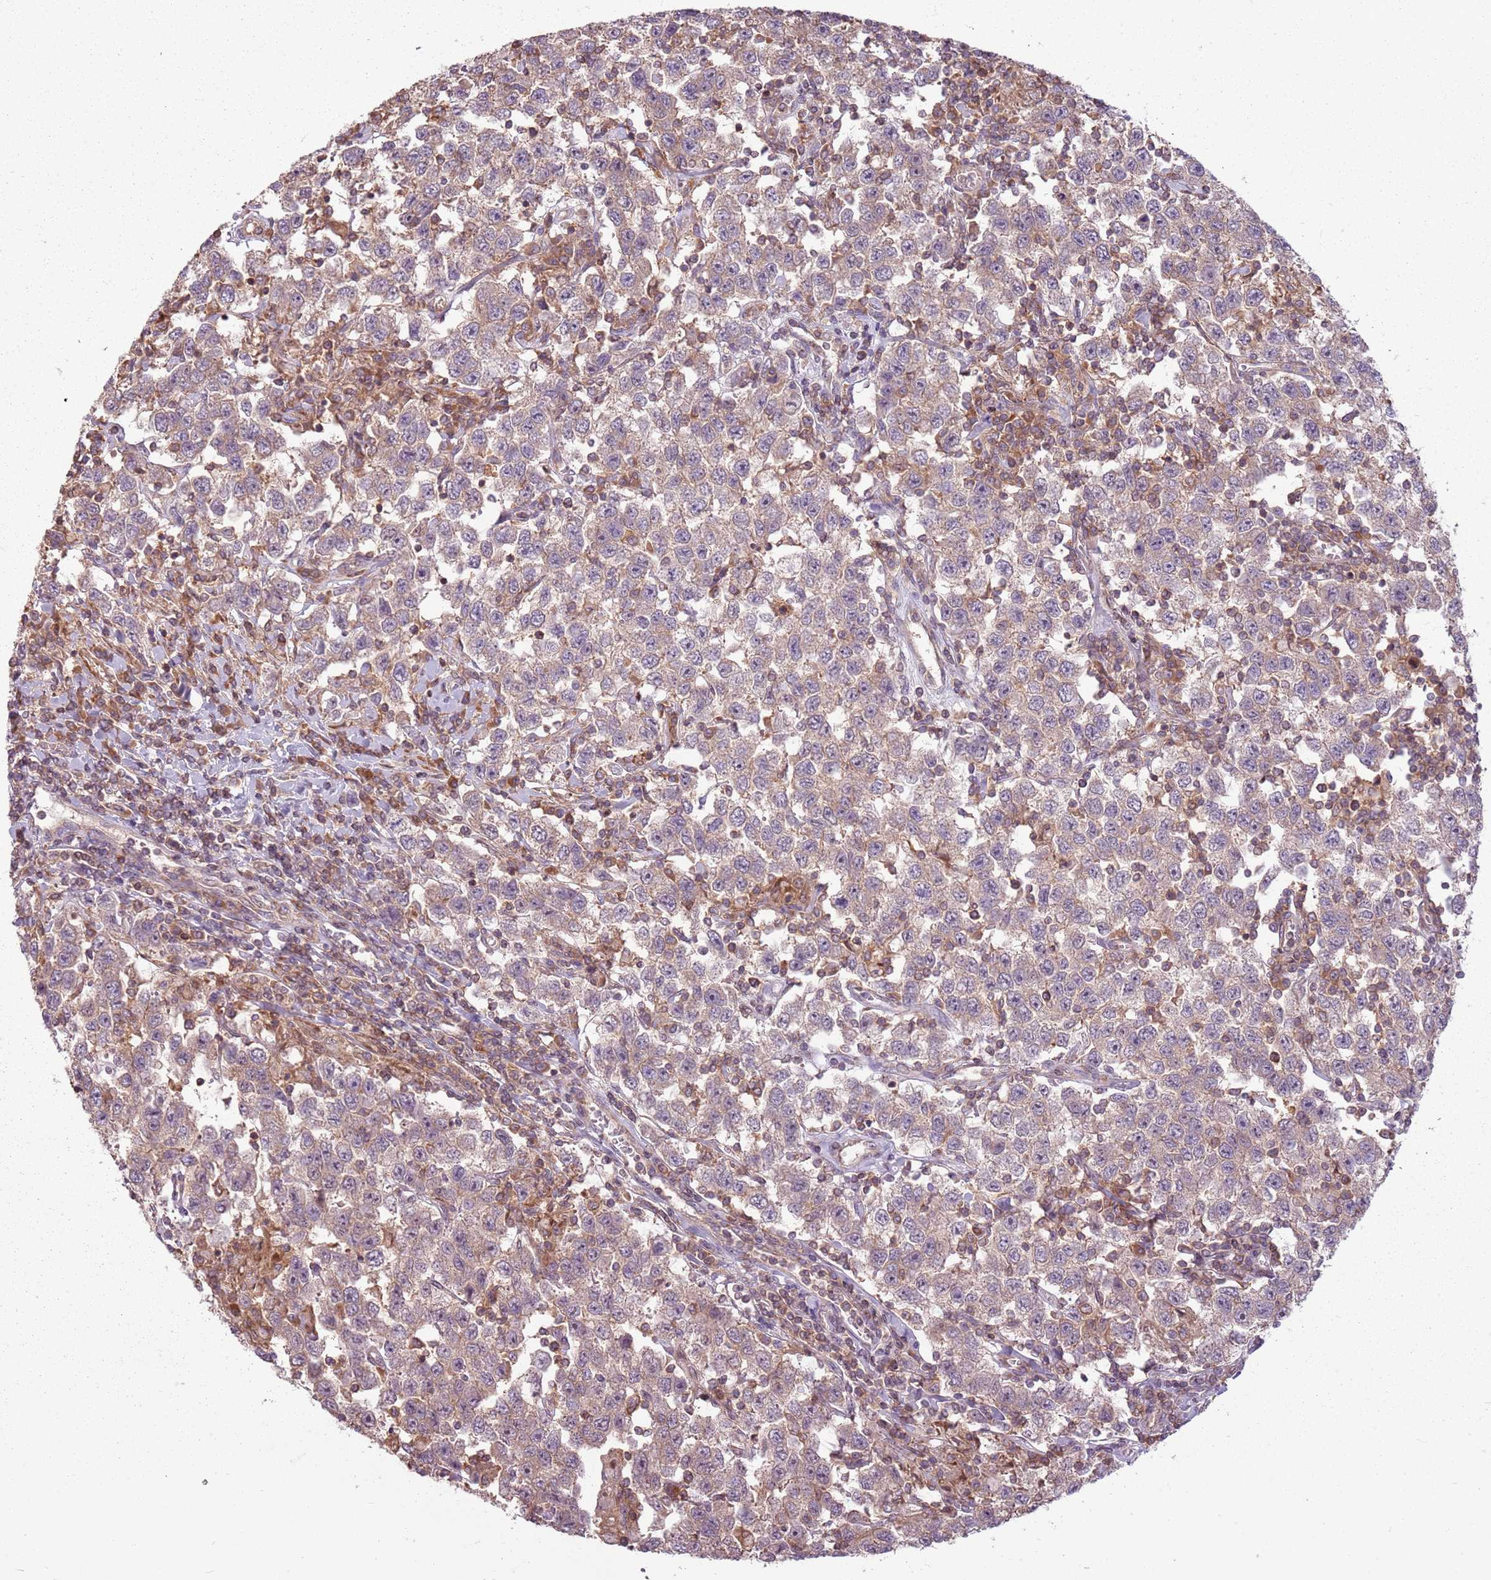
{"staining": {"intensity": "weak", "quantity": "25%-75%", "location": "cytoplasmic/membranous"}, "tissue": "testis cancer", "cell_type": "Tumor cells", "image_type": "cancer", "snomed": [{"axis": "morphology", "description": "Seminoma, NOS"}, {"axis": "topography", "description": "Testis"}], "caption": "Immunohistochemistry (IHC) staining of testis cancer (seminoma), which reveals low levels of weak cytoplasmic/membranous positivity in approximately 25%-75% of tumor cells indicating weak cytoplasmic/membranous protein expression. The staining was performed using DAB (brown) for protein detection and nuclei were counterstained in hematoxylin (blue).", "gene": "RPL21", "patient": {"sex": "male", "age": 41}}